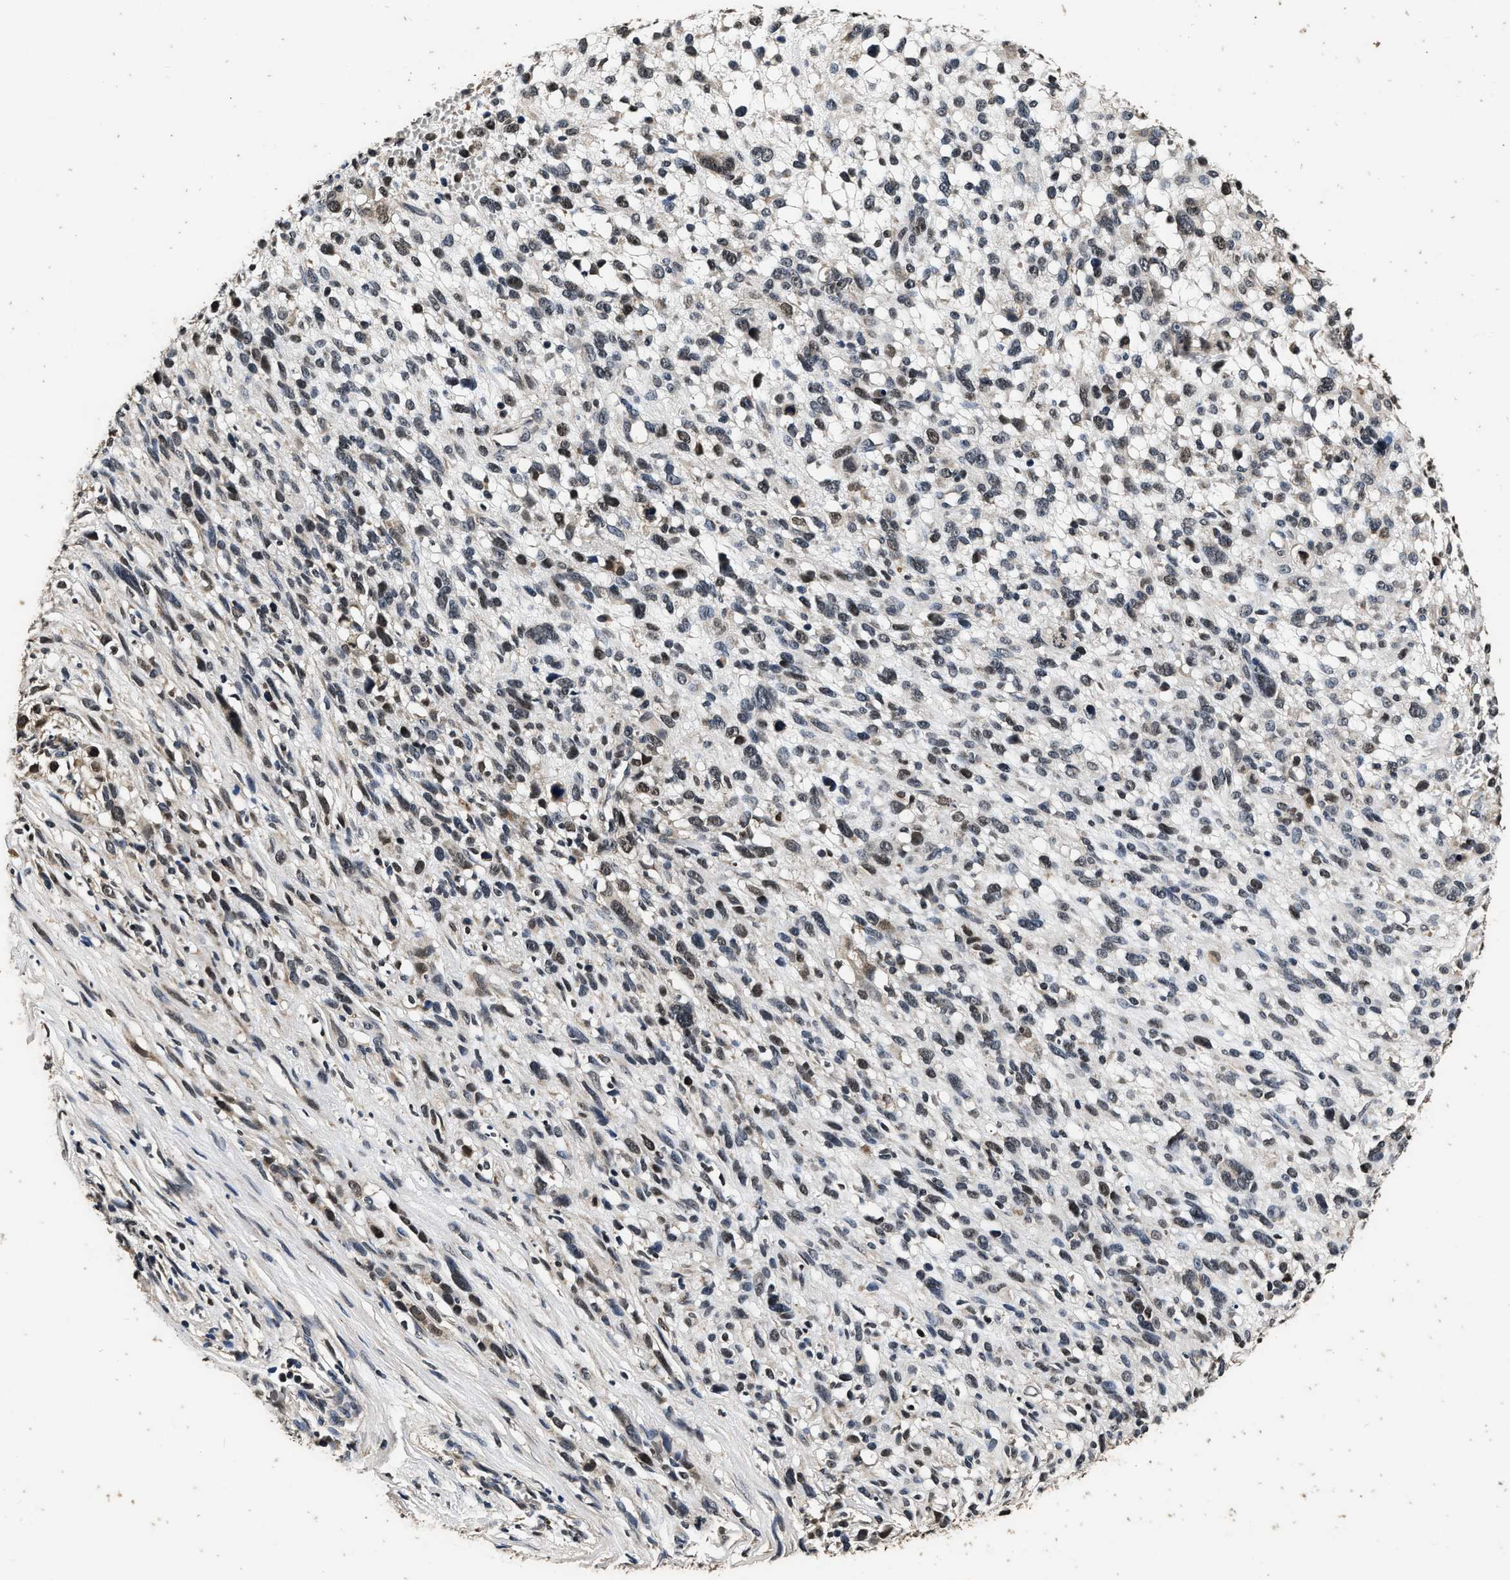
{"staining": {"intensity": "weak", "quantity": "25%-75%", "location": "nuclear"}, "tissue": "melanoma", "cell_type": "Tumor cells", "image_type": "cancer", "snomed": [{"axis": "morphology", "description": "Malignant melanoma, NOS"}, {"axis": "topography", "description": "Skin"}], "caption": "Immunohistochemistry of melanoma displays low levels of weak nuclear positivity in about 25%-75% of tumor cells. (DAB IHC, brown staining for protein, blue staining for nuclei).", "gene": "CSTF1", "patient": {"sex": "female", "age": 55}}